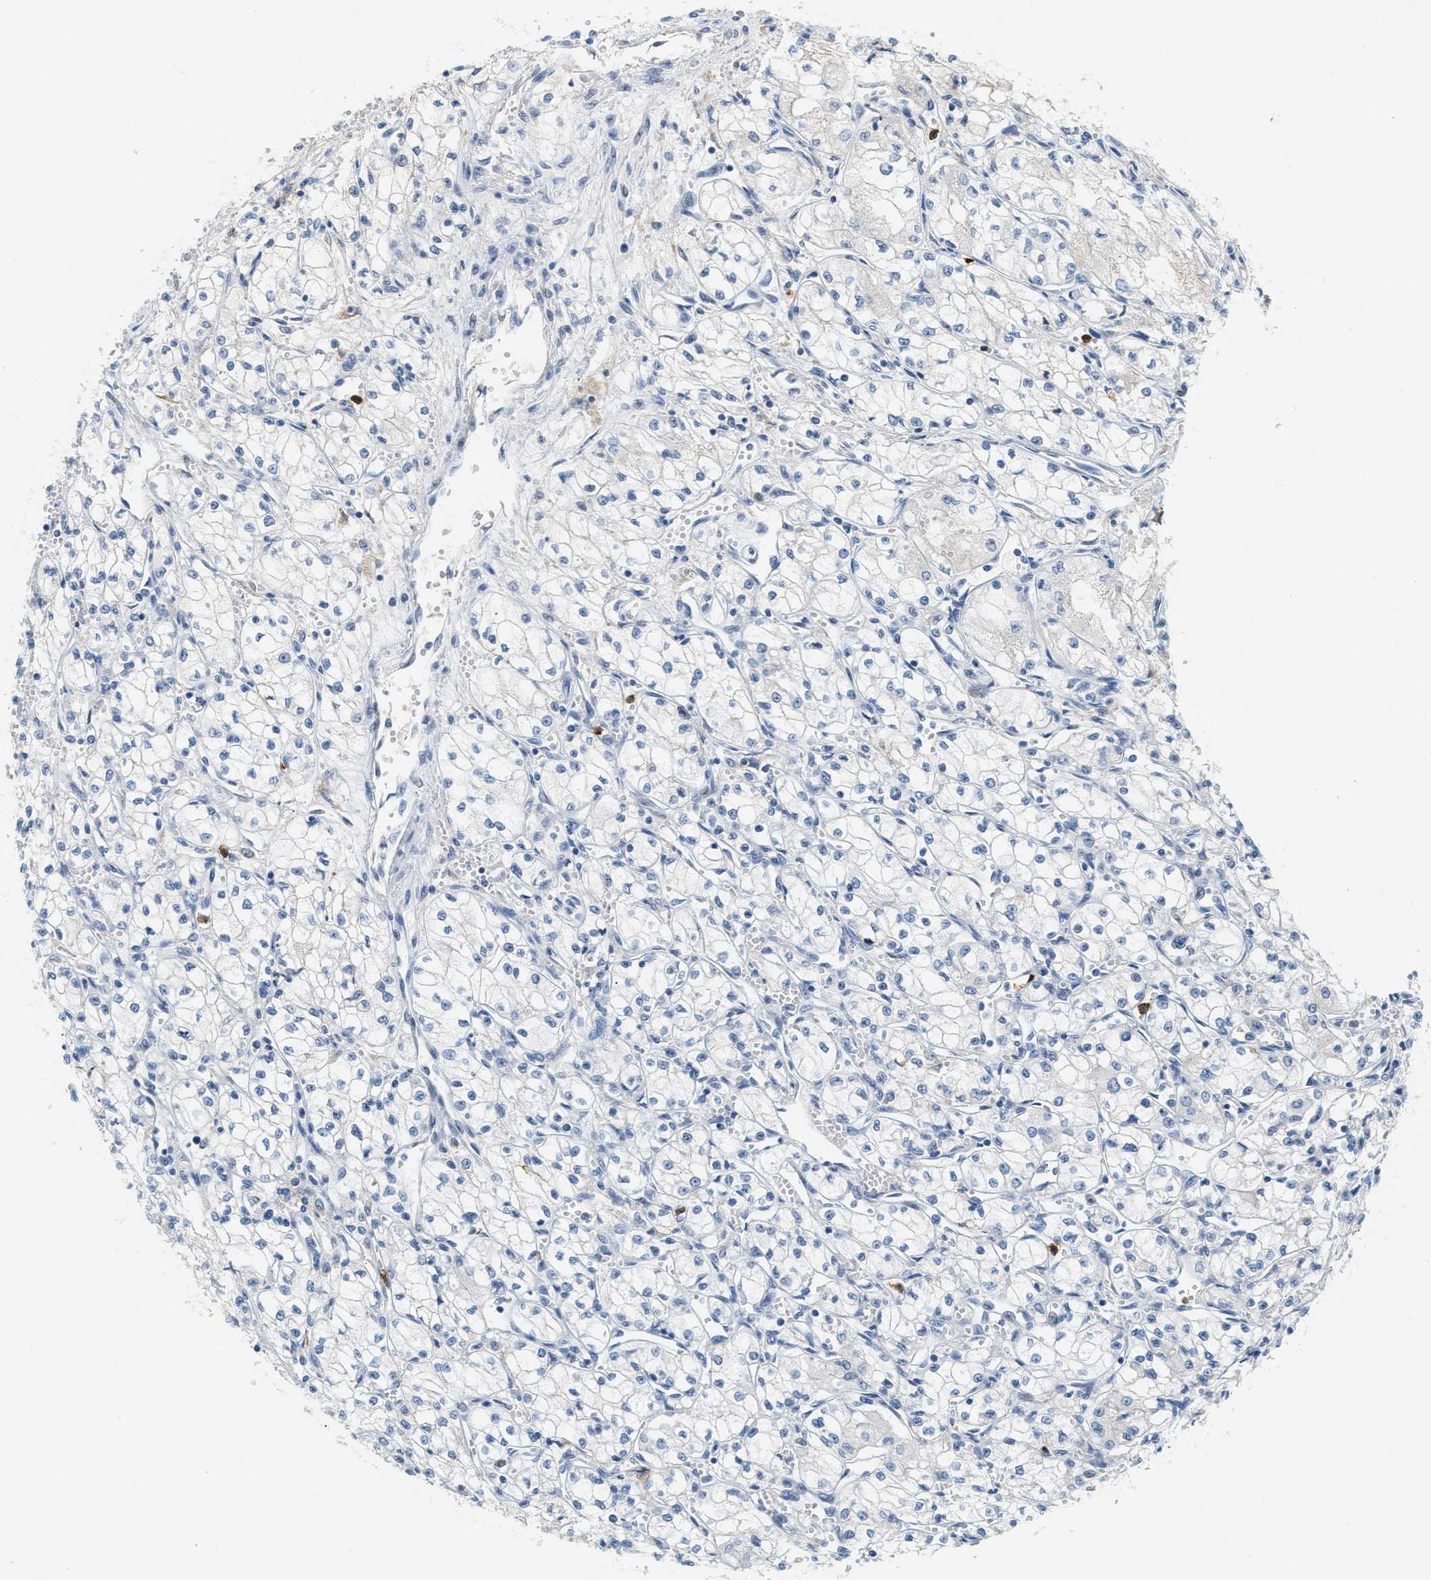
{"staining": {"intensity": "negative", "quantity": "none", "location": "none"}, "tissue": "renal cancer", "cell_type": "Tumor cells", "image_type": "cancer", "snomed": [{"axis": "morphology", "description": "Normal tissue, NOS"}, {"axis": "morphology", "description": "Adenocarcinoma, NOS"}, {"axis": "topography", "description": "Kidney"}], "caption": "An image of human renal cancer (adenocarcinoma) is negative for staining in tumor cells.", "gene": "LCN2", "patient": {"sex": "male", "age": 59}}